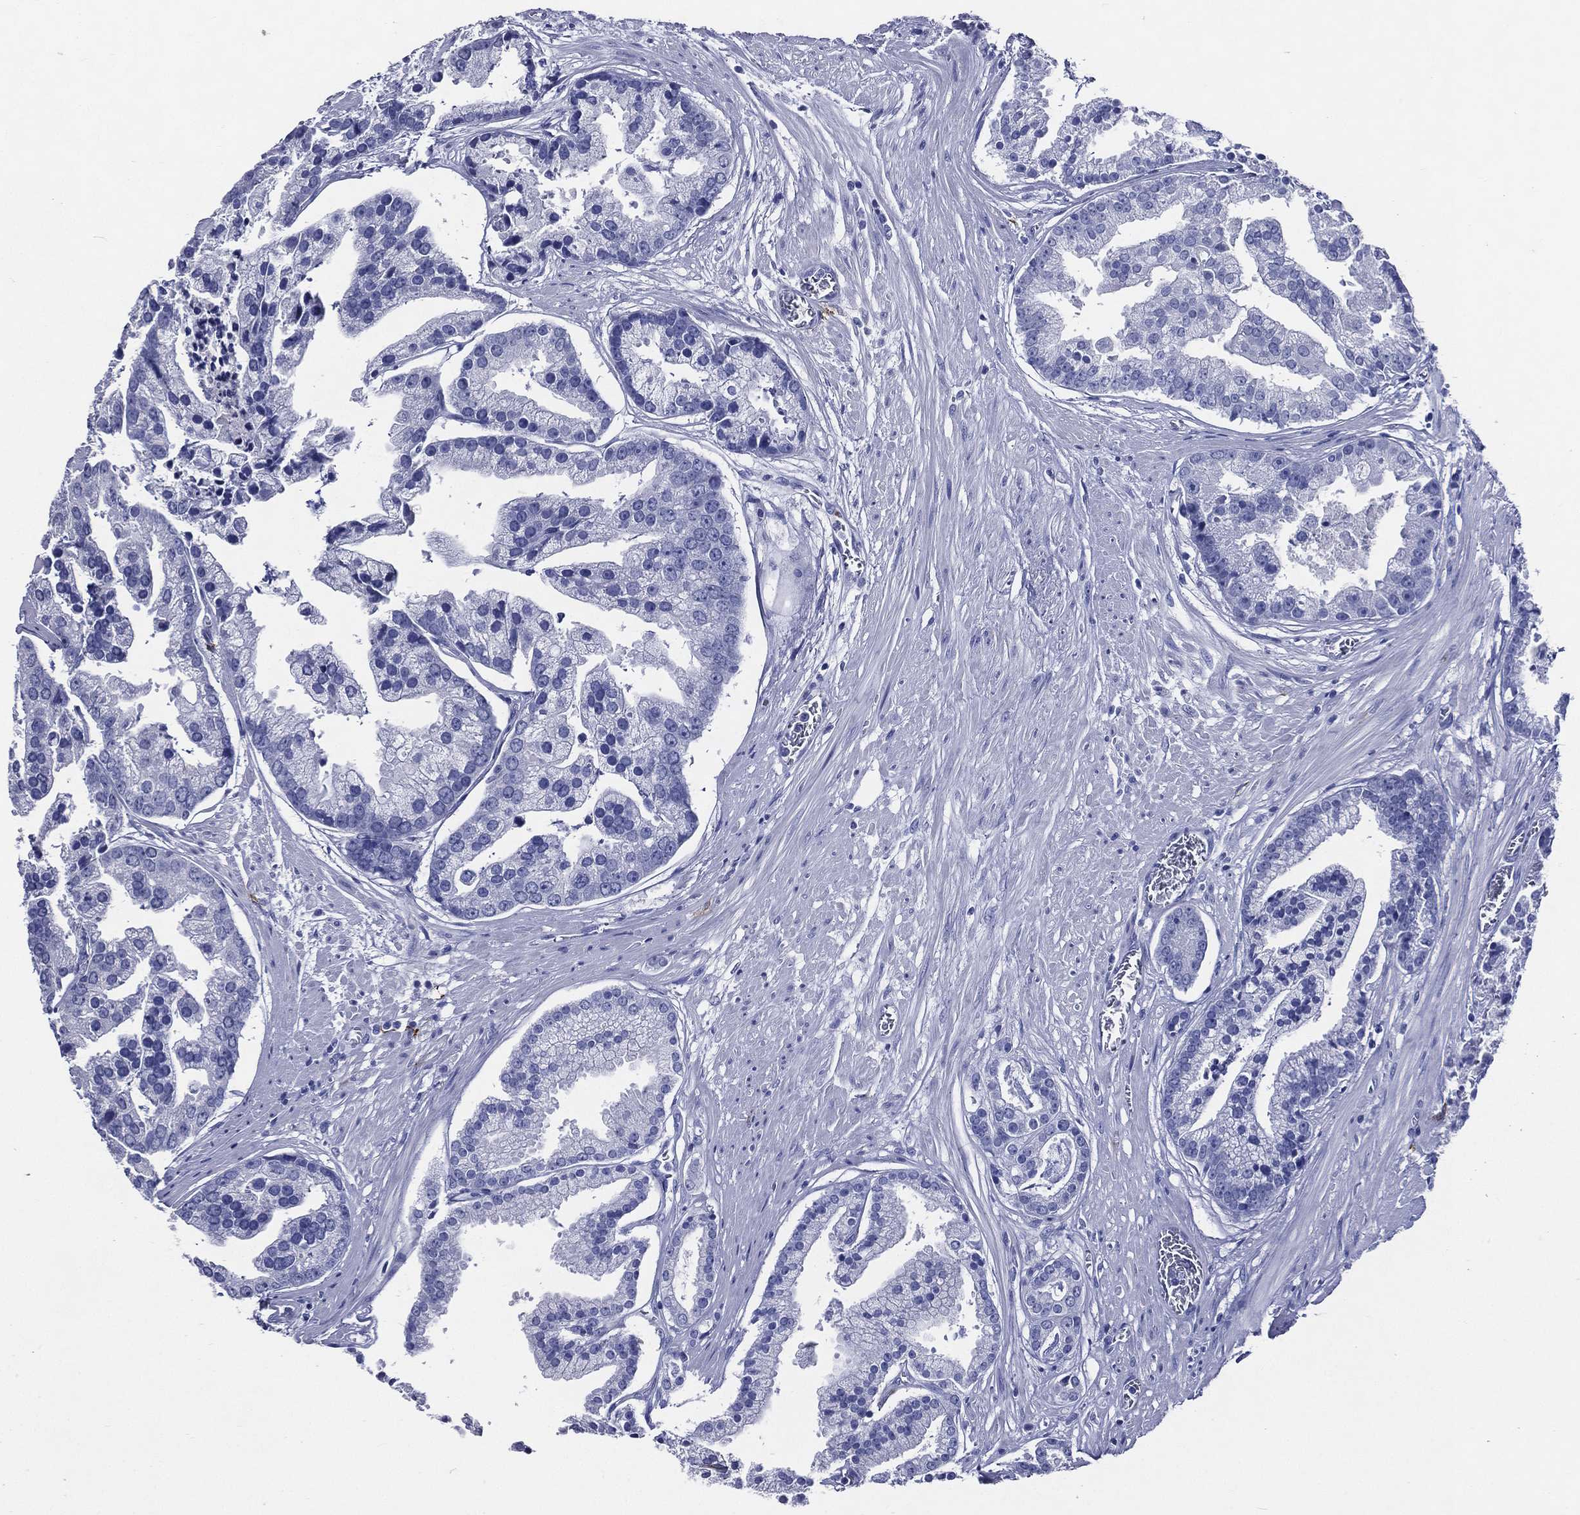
{"staining": {"intensity": "negative", "quantity": "none", "location": "none"}, "tissue": "prostate cancer", "cell_type": "Tumor cells", "image_type": "cancer", "snomed": [{"axis": "morphology", "description": "Adenocarcinoma, NOS"}, {"axis": "topography", "description": "Prostate and seminal vesicle, NOS"}, {"axis": "topography", "description": "Prostate"}], "caption": "Prostate adenocarcinoma stained for a protein using immunohistochemistry reveals no positivity tumor cells.", "gene": "ACE2", "patient": {"sex": "male", "age": 44}}